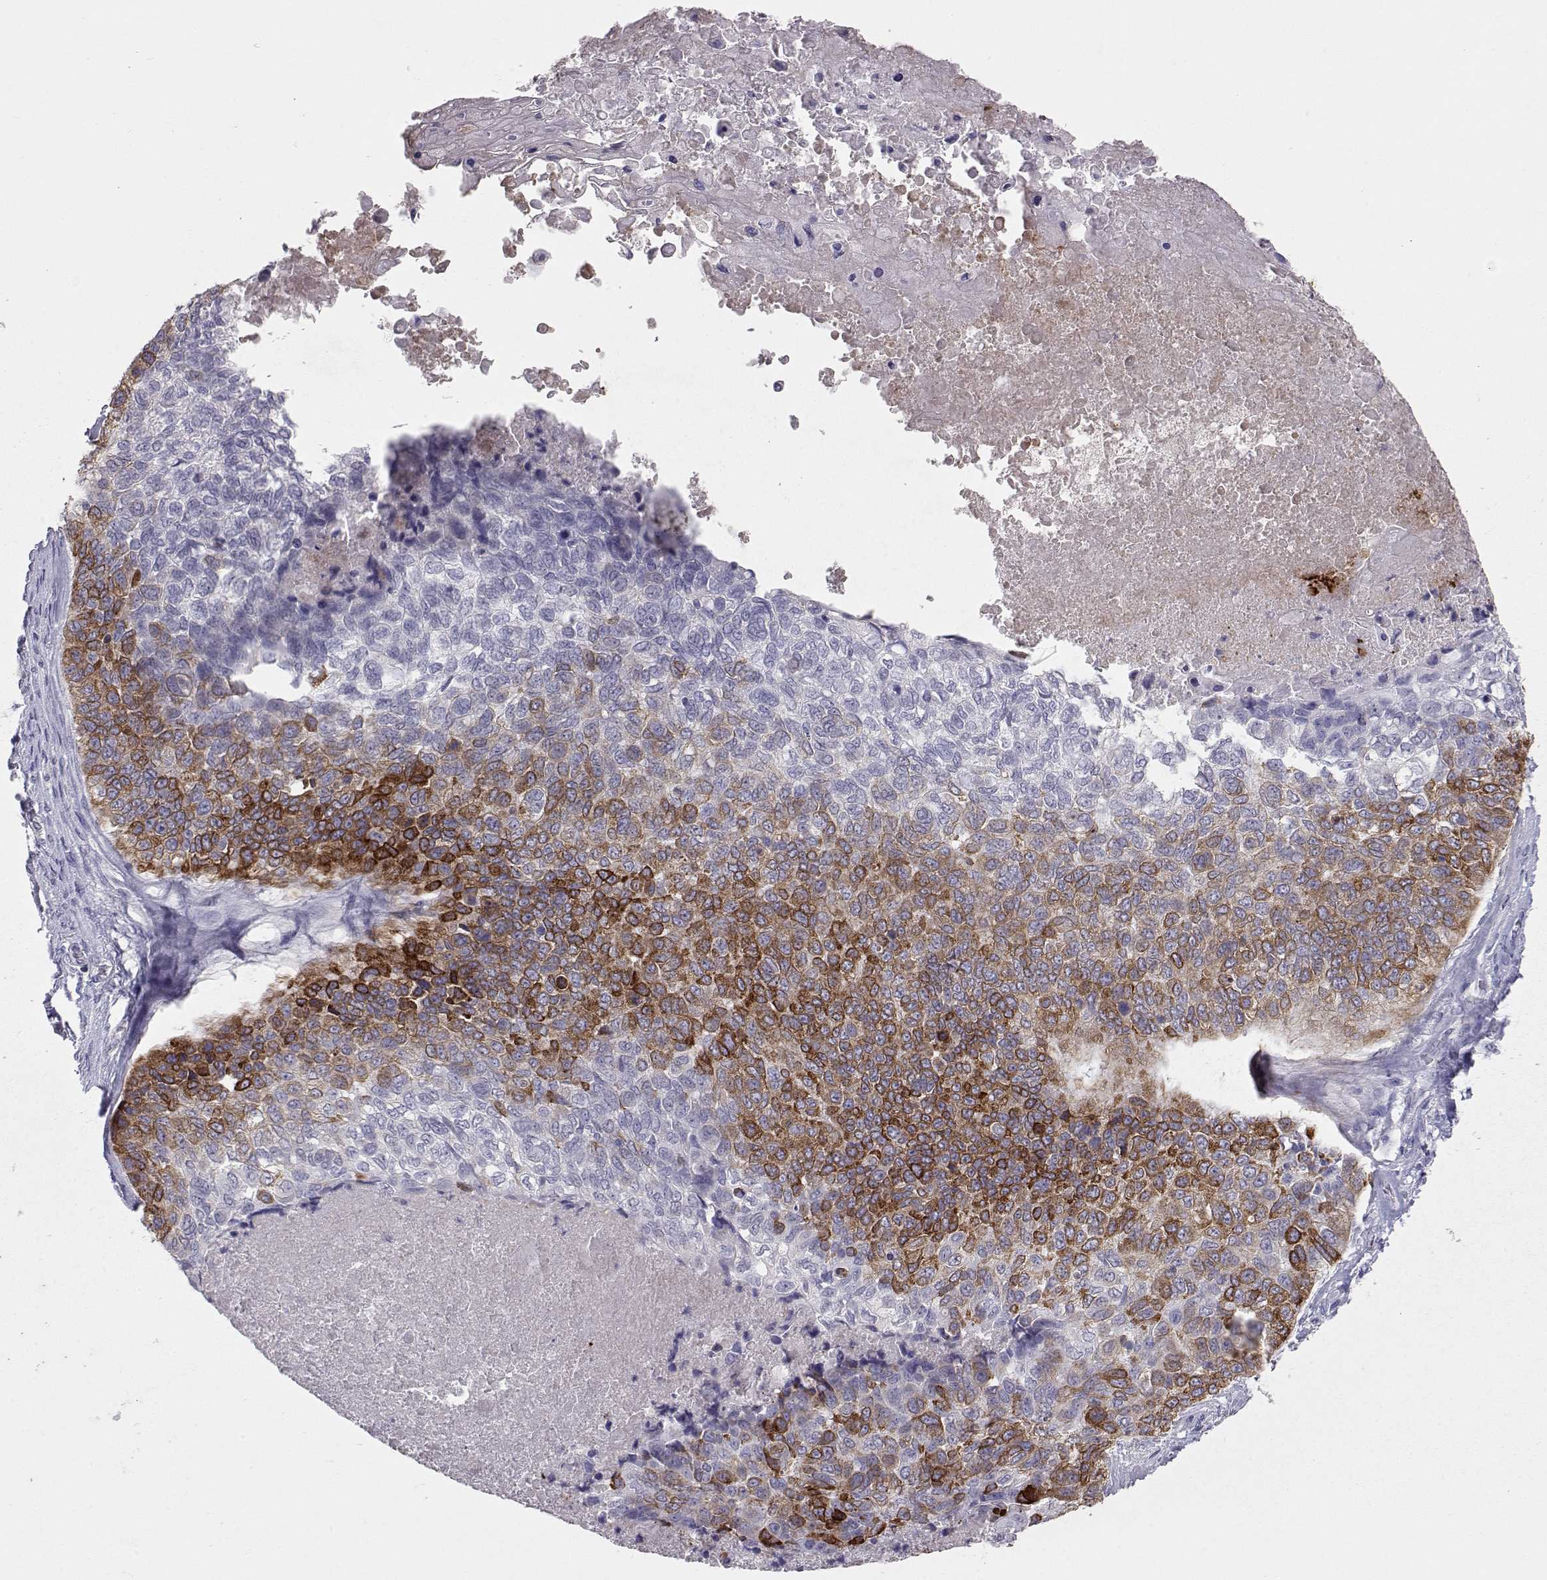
{"staining": {"intensity": "strong", "quantity": "25%-75%", "location": "cytoplasmic/membranous"}, "tissue": "lung cancer", "cell_type": "Tumor cells", "image_type": "cancer", "snomed": [{"axis": "morphology", "description": "Squamous cell carcinoma, NOS"}, {"axis": "topography", "description": "Lung"}], "caption": "A high-resolution image shows immunohistochemistry staining of lung cancer (squamous cell carcinoma), which displays strong cytoplasmic/membranous positivity in about 25%-75% of tumor cells. The staining is performed using DAB (3,3'-diaminobenzidine) brown chromogen to label protein expression. The nuclei are counter-stained blue using hematoxylin.", "gene": "LAMB3", "patient": {"sex": "male", "age": 69}}